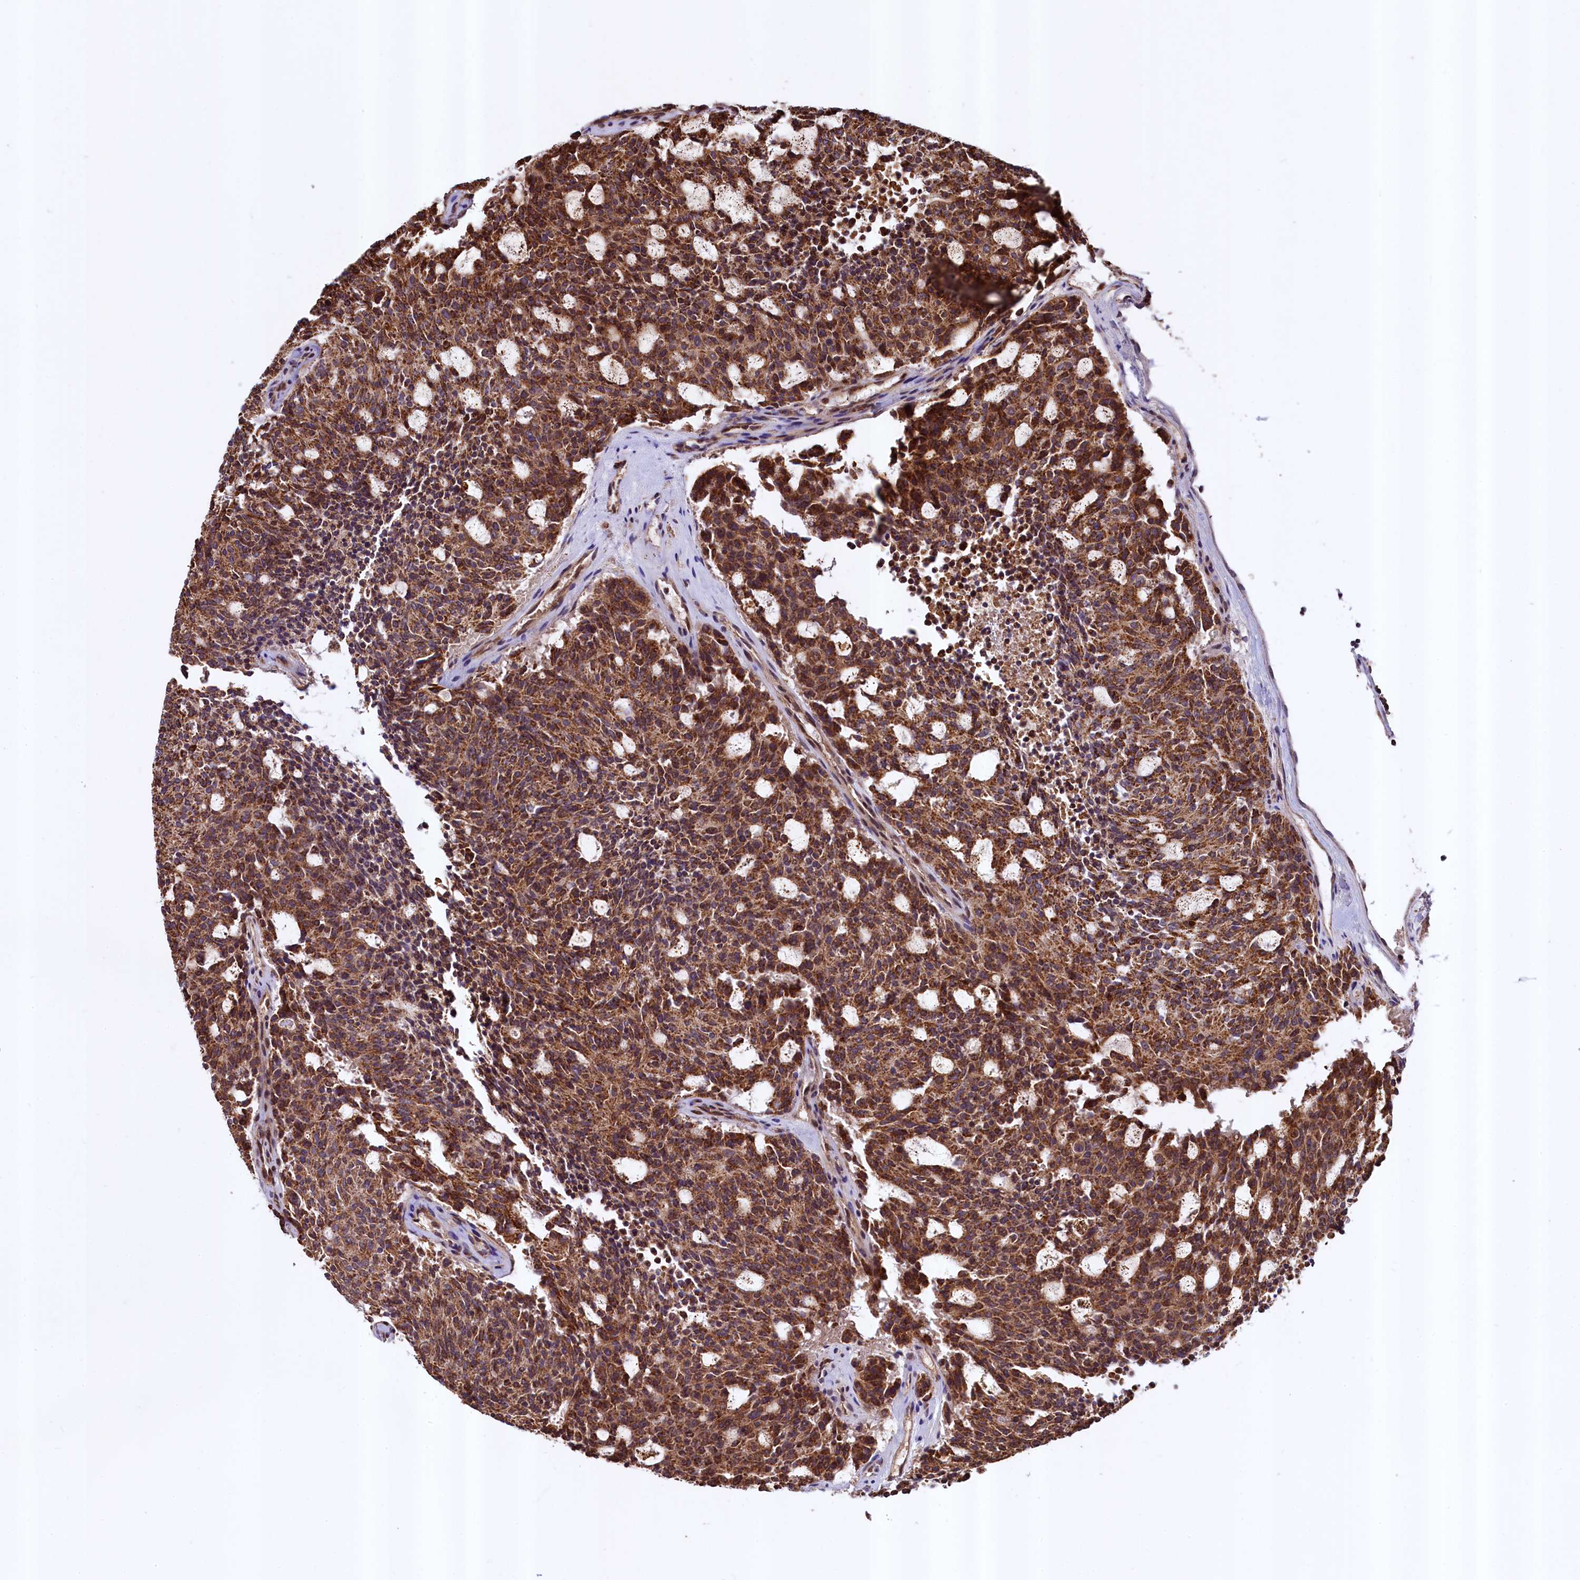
{"staining": {"intensity": "strong", "quantity": ">75%", "location": "cytoplasmic/membranous"}, "tissue": "carcinoid", "cell_type": "Tumor cells", "image_type": "cancer", "snomed": [{"axis": "morphology", "description": "Carcinoid, malignant, NOS"}, {"axis": "topography", "description": "Pancreas"}], "caption": "Immunohistochemistry photomicrograph of neoplastic tissue: human malignant carcinoid stained using IHC demonstrates high levels of strong protein expression localized specifically in the cytoplasmic/membranous of tumor cells, appearing as a cytoplasmic/membranous brown color.", "gene": "ZNF577", "patient": {"sex": "female", "age": 54}}